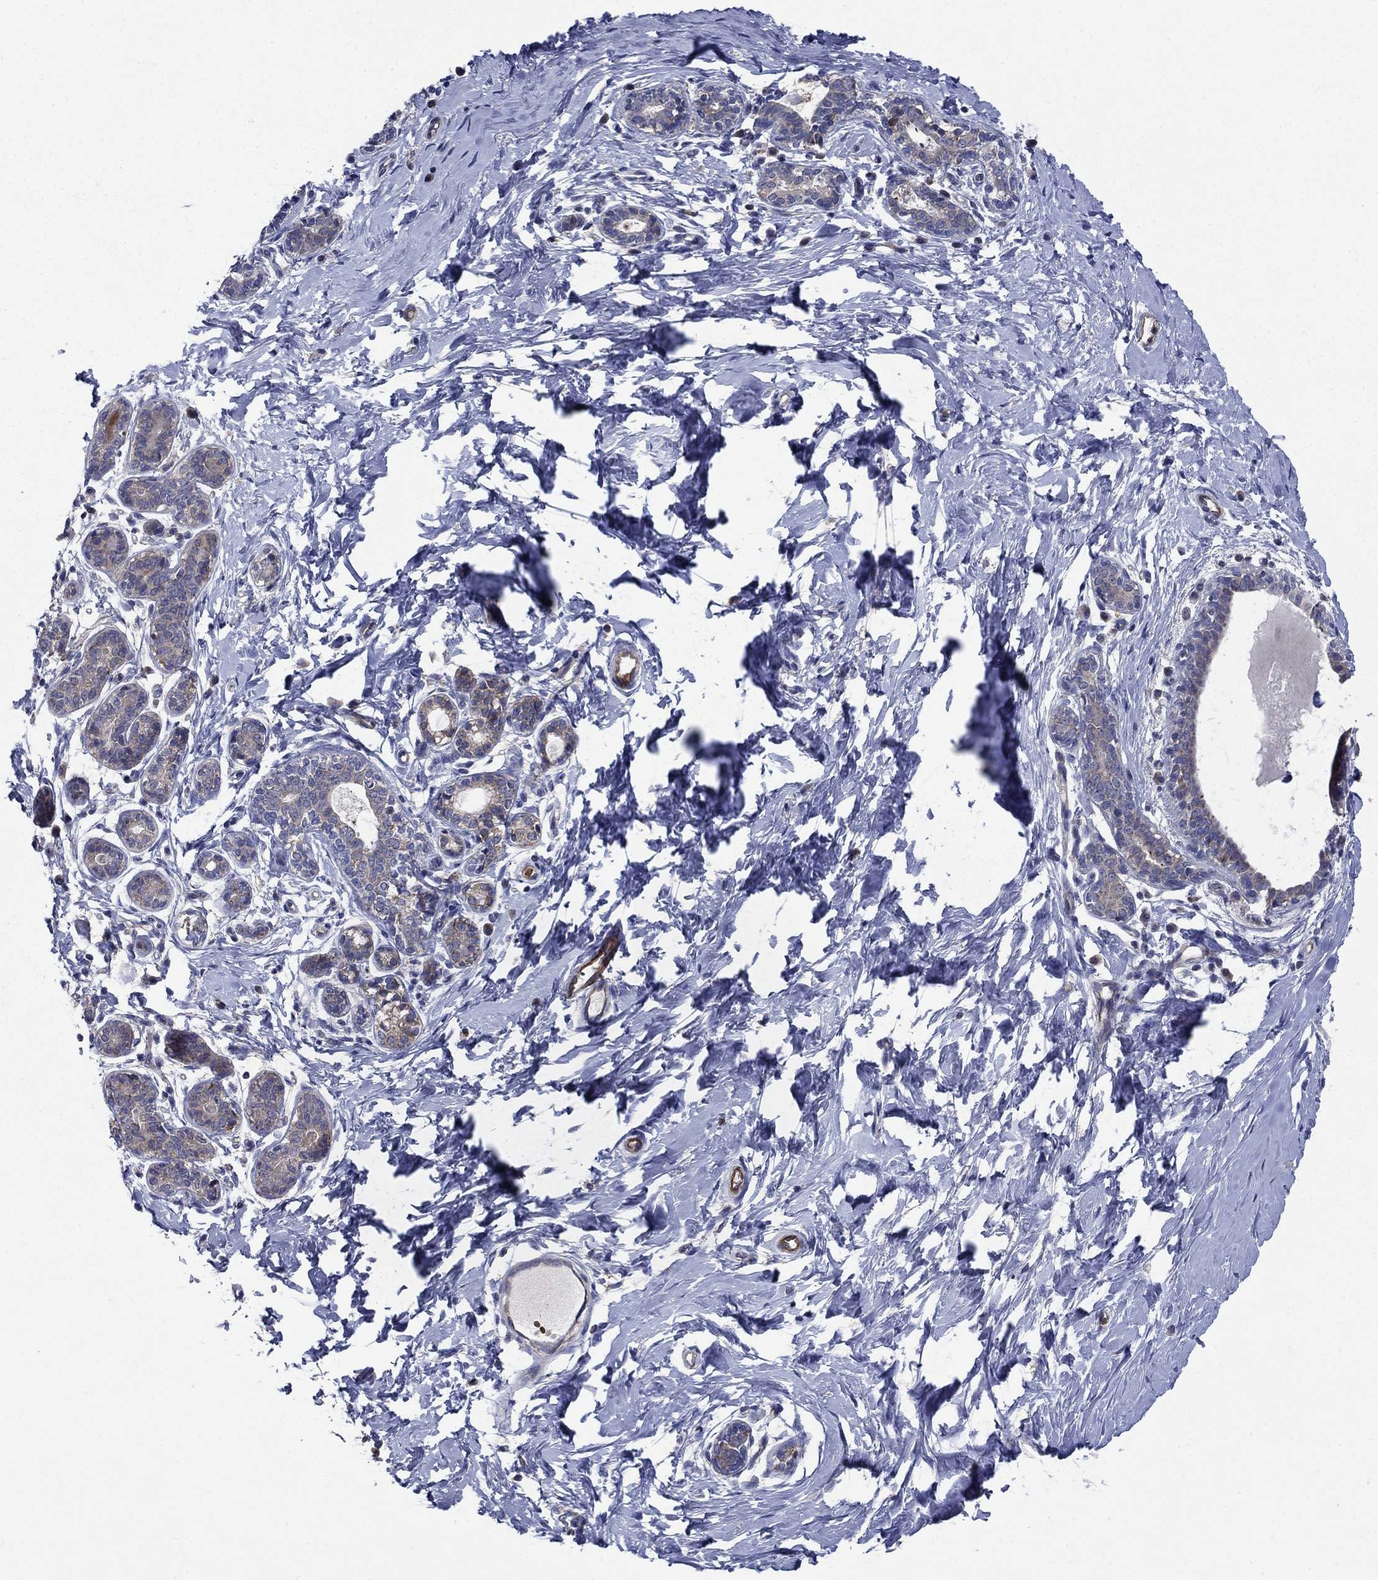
{"staining": {"intensity": "negative", "quantity": "none", "location": "none"}, "tissue": "breast", "cell_type": "Adipocytes", "image_type": "normal", "snomed": [{"axis": "morphology", "description": "Normal tissue, NOS"}, {"axis": "topography", "description": "Breast"}], "caption": "Immunohistochemistry (IHC) micrograph of normal breast: breast stained with DAB (3,3'-diaminobenzidine) exhibits no significant protein expression in adipocytes. The staining is performed using DAB (3,3'-diaminobenzidine) brown chromogen with nuclei counter-stained in using hematoxylin.", "gene": "RNF19B", "patient": {"sex": "female", "age": 37}}